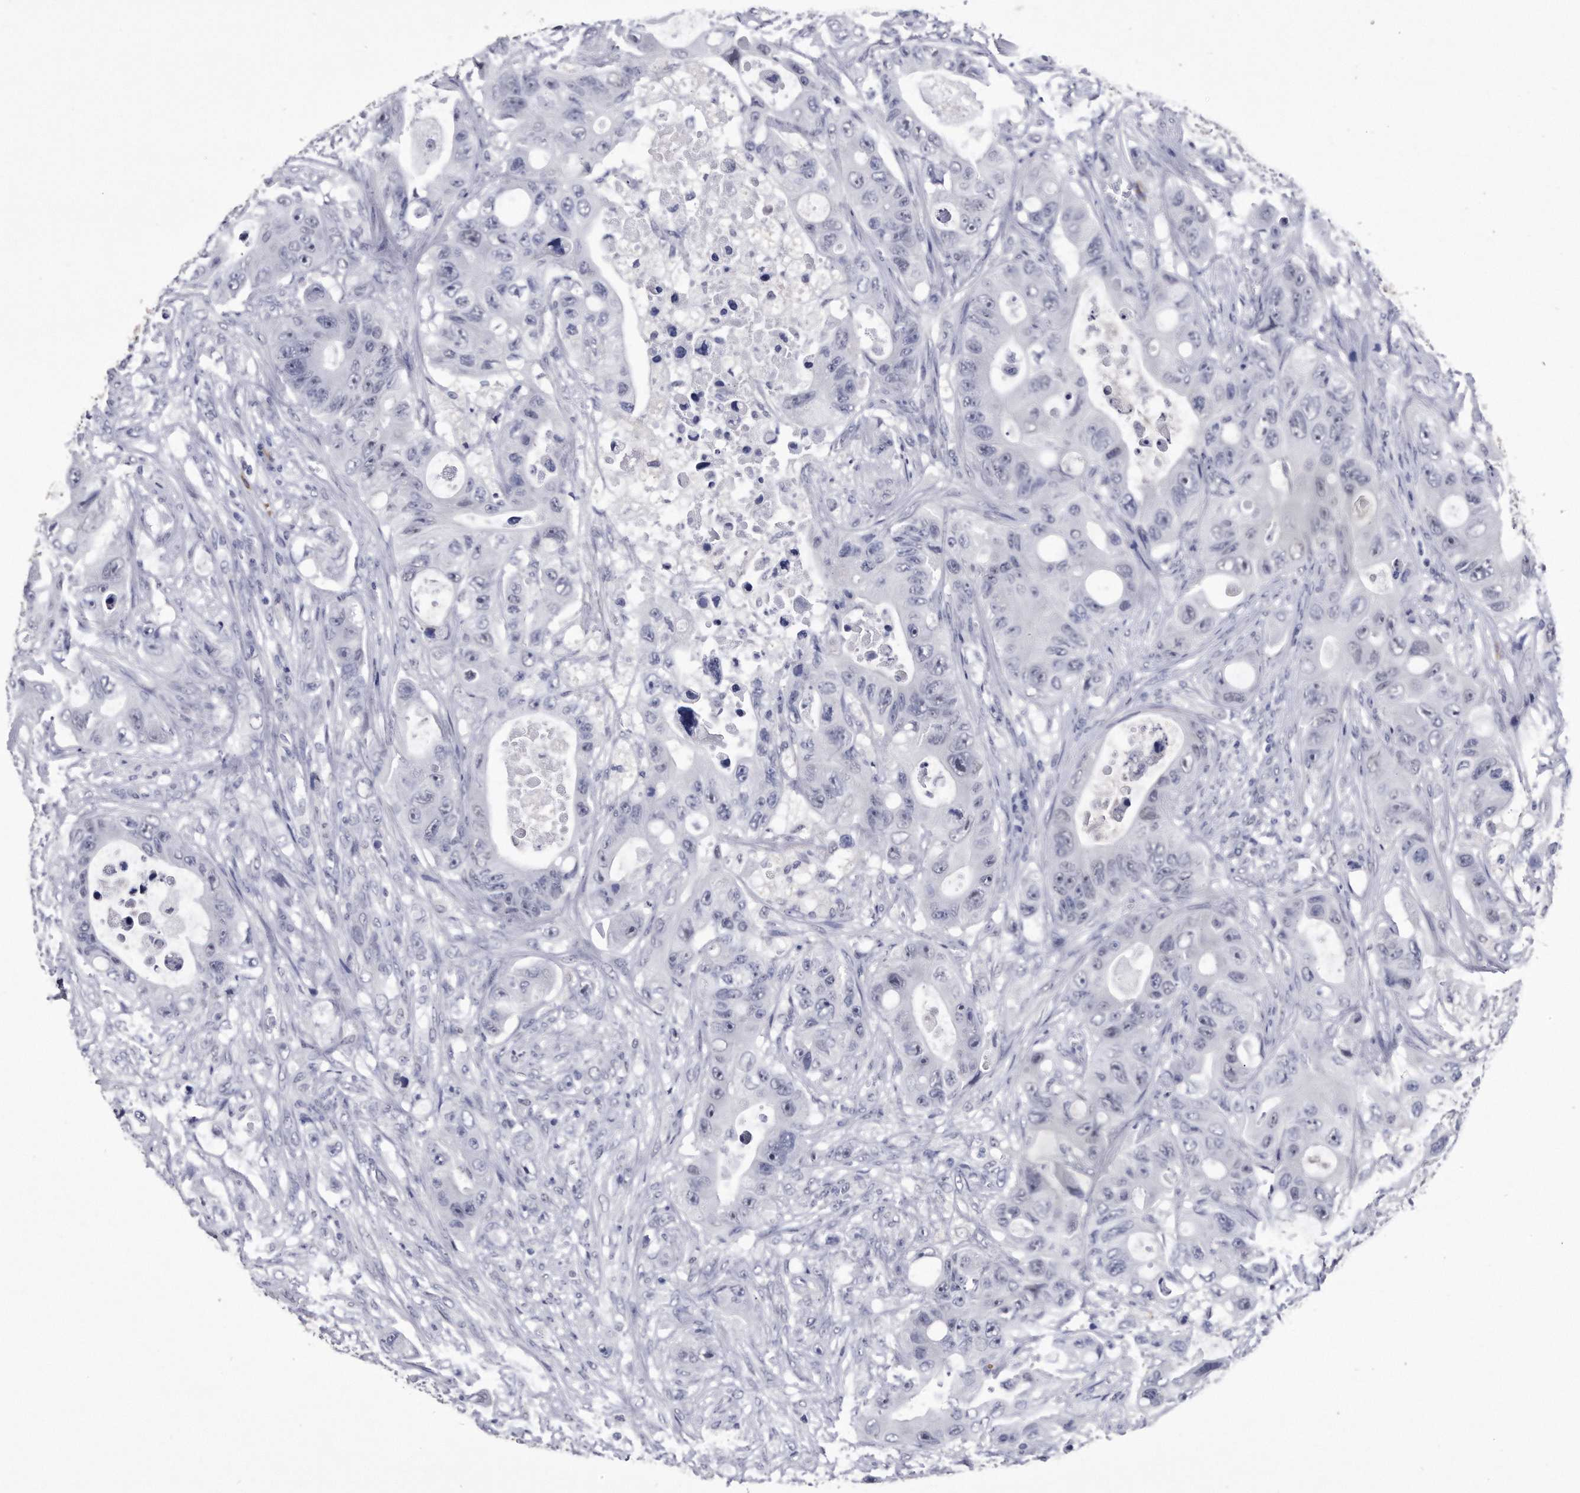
{"staining": {"intensity": "negative", "quantity": "none", "location": "none"}, "tissue": "colorectal cancer", "cell_type": "Tumor cells", "image_type": "cancer", "snomed": [{"axis": "morphology", "description": "Adenocarcinoma, NOS"}, {"axis": "topography", "description": "Colon"}], "caption": "There is no significant expression in tumor cells of colorectal cancer.", "gene": "KCTD8", "patient": {"sex": "female", "age": 46}}